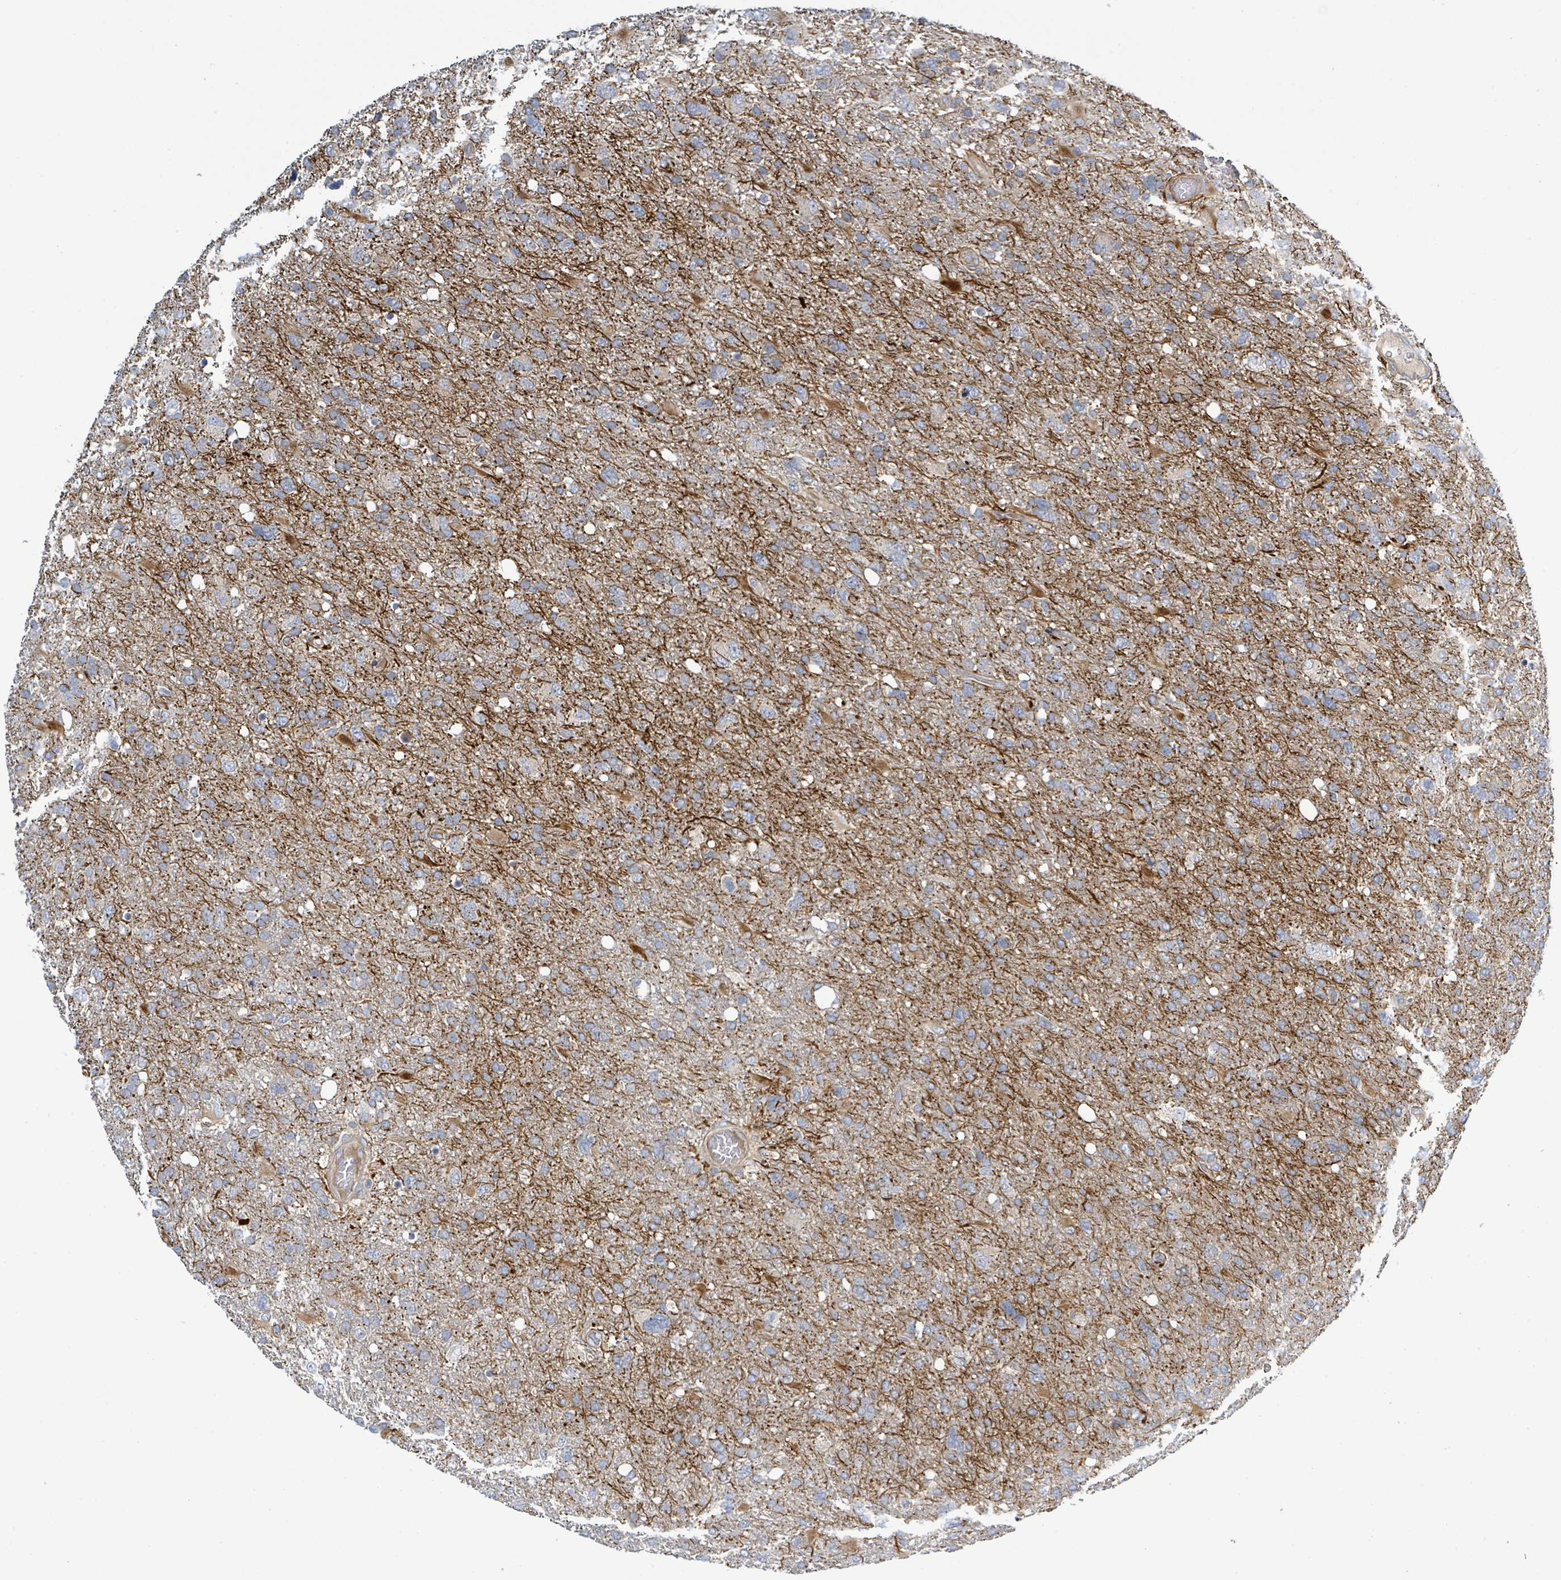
{"staining": {"intensity": "weak", "quantity": "<25%", "location": "cytoplasmic/membranous"}, "tissue": "glioma", "cell_type": "Tumor cells", "image_type": "cancer", "snomed": [{"axis": "morphology", "description": "Glioma, malignant, High grade"}, {"axis": "topography", "description": "Brain"}], "caption": "This is an IHC photomicrograph of high-grade glioma (malignant). There is no expression in tumor cells.", "gene": "CFAP210", "patient": {"sex": "male", "age": 61}}